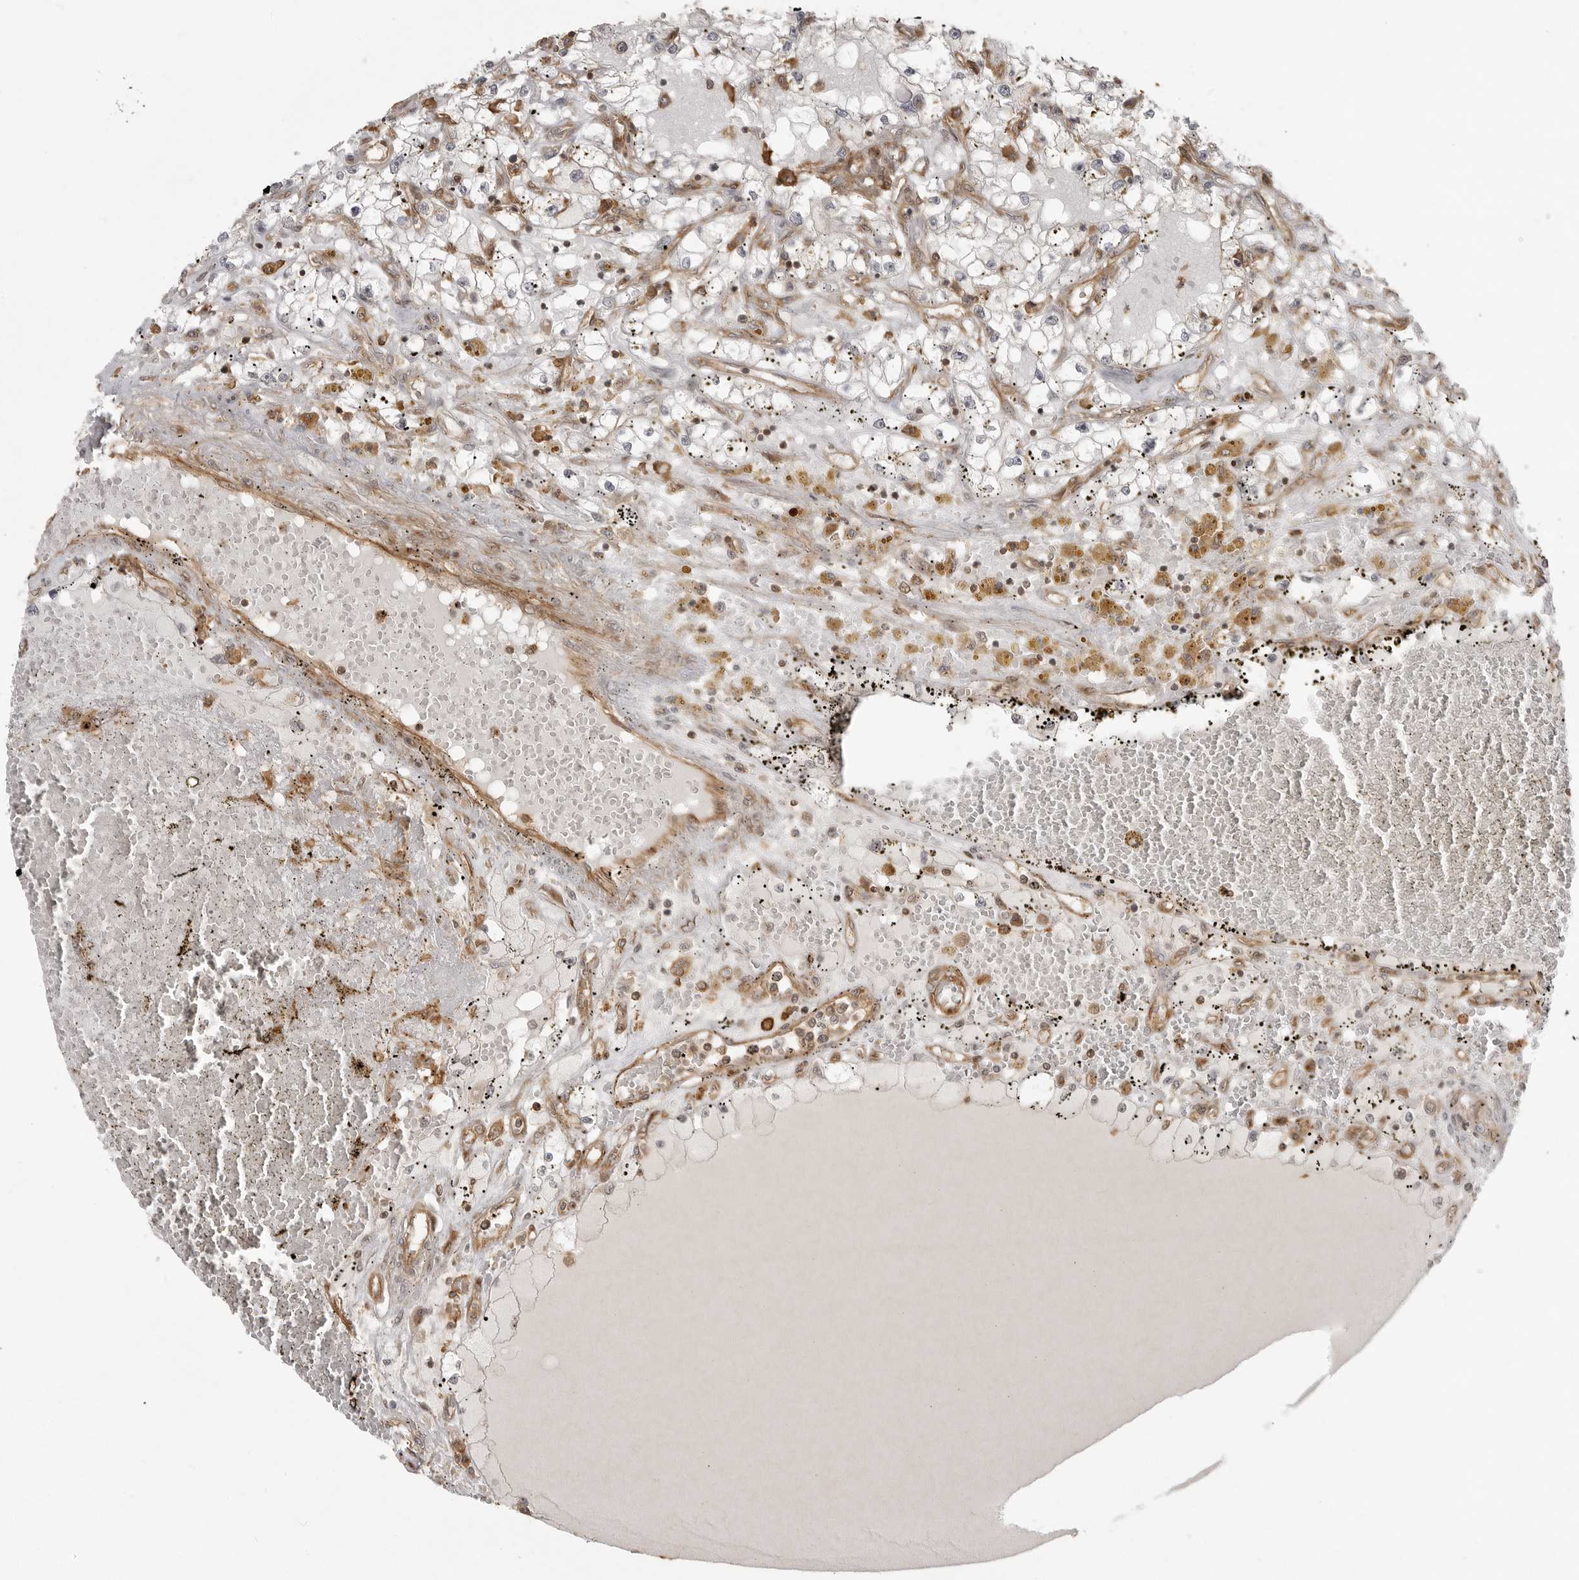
{"staining": {"intensity": "negative", "quantity": "none", "location": "none"}, "tissue": "renal cancer", "cell_type": "Tumor cells", "image_type": "cancer", "snomed": [{"axis": "morphology", "description": "Adenocarcinoma, NOS"}, {"axis": "topography", "description": "Kidney"}], "caption": "A high-resolution photomicrograph shows immunohistochemistry staining of renal adenocarcinoma, which shows no significant staining in tumor cells.", "gene": "FAT3", "patient": {"sex": "male", "age": 56}}